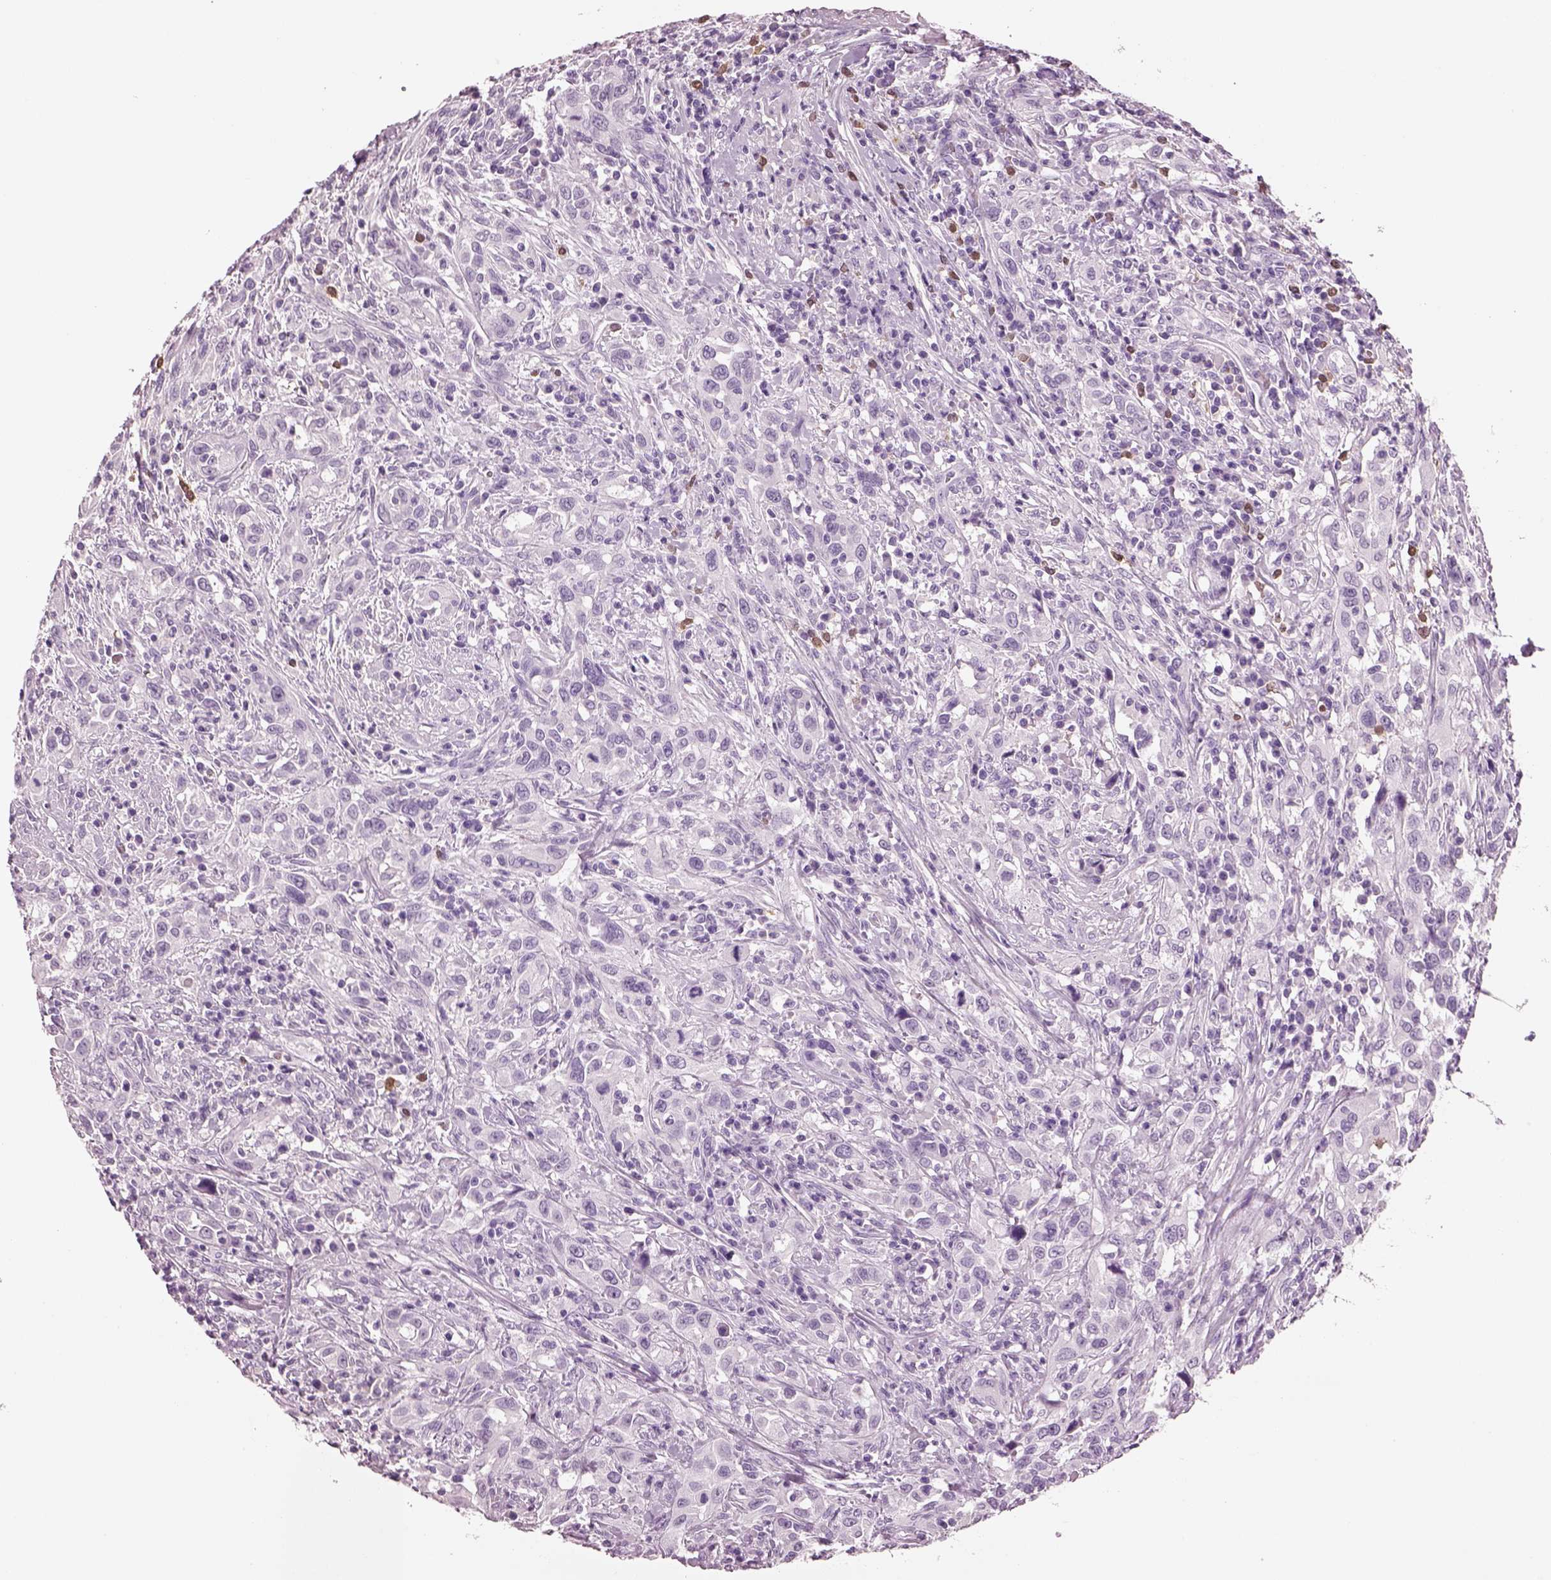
{"staining": {"intensity": "negative", "quantity": "none", "location": "none"}, "tissue": "urothelial cancer", "cell_type": "Tumor cells", "image_type": "cancer", "snomed": [{"axis": "morphology", "description": "Urothelial carcinoma, NOS"}, {"axis": "morphology", "description": "Urothelial carcinoma, High grade"}, {"axis": "topography", "description": "Urinary bladder"}], "caption": "High power microscopy histopathology image of an immunohistochemistry (IHC) micrograph of high-grade urothelial carcinoma, revealing no significant staining in tumor cells.", "gene": "ACOD1", "patient": {"sex": "female", "age": 64}}